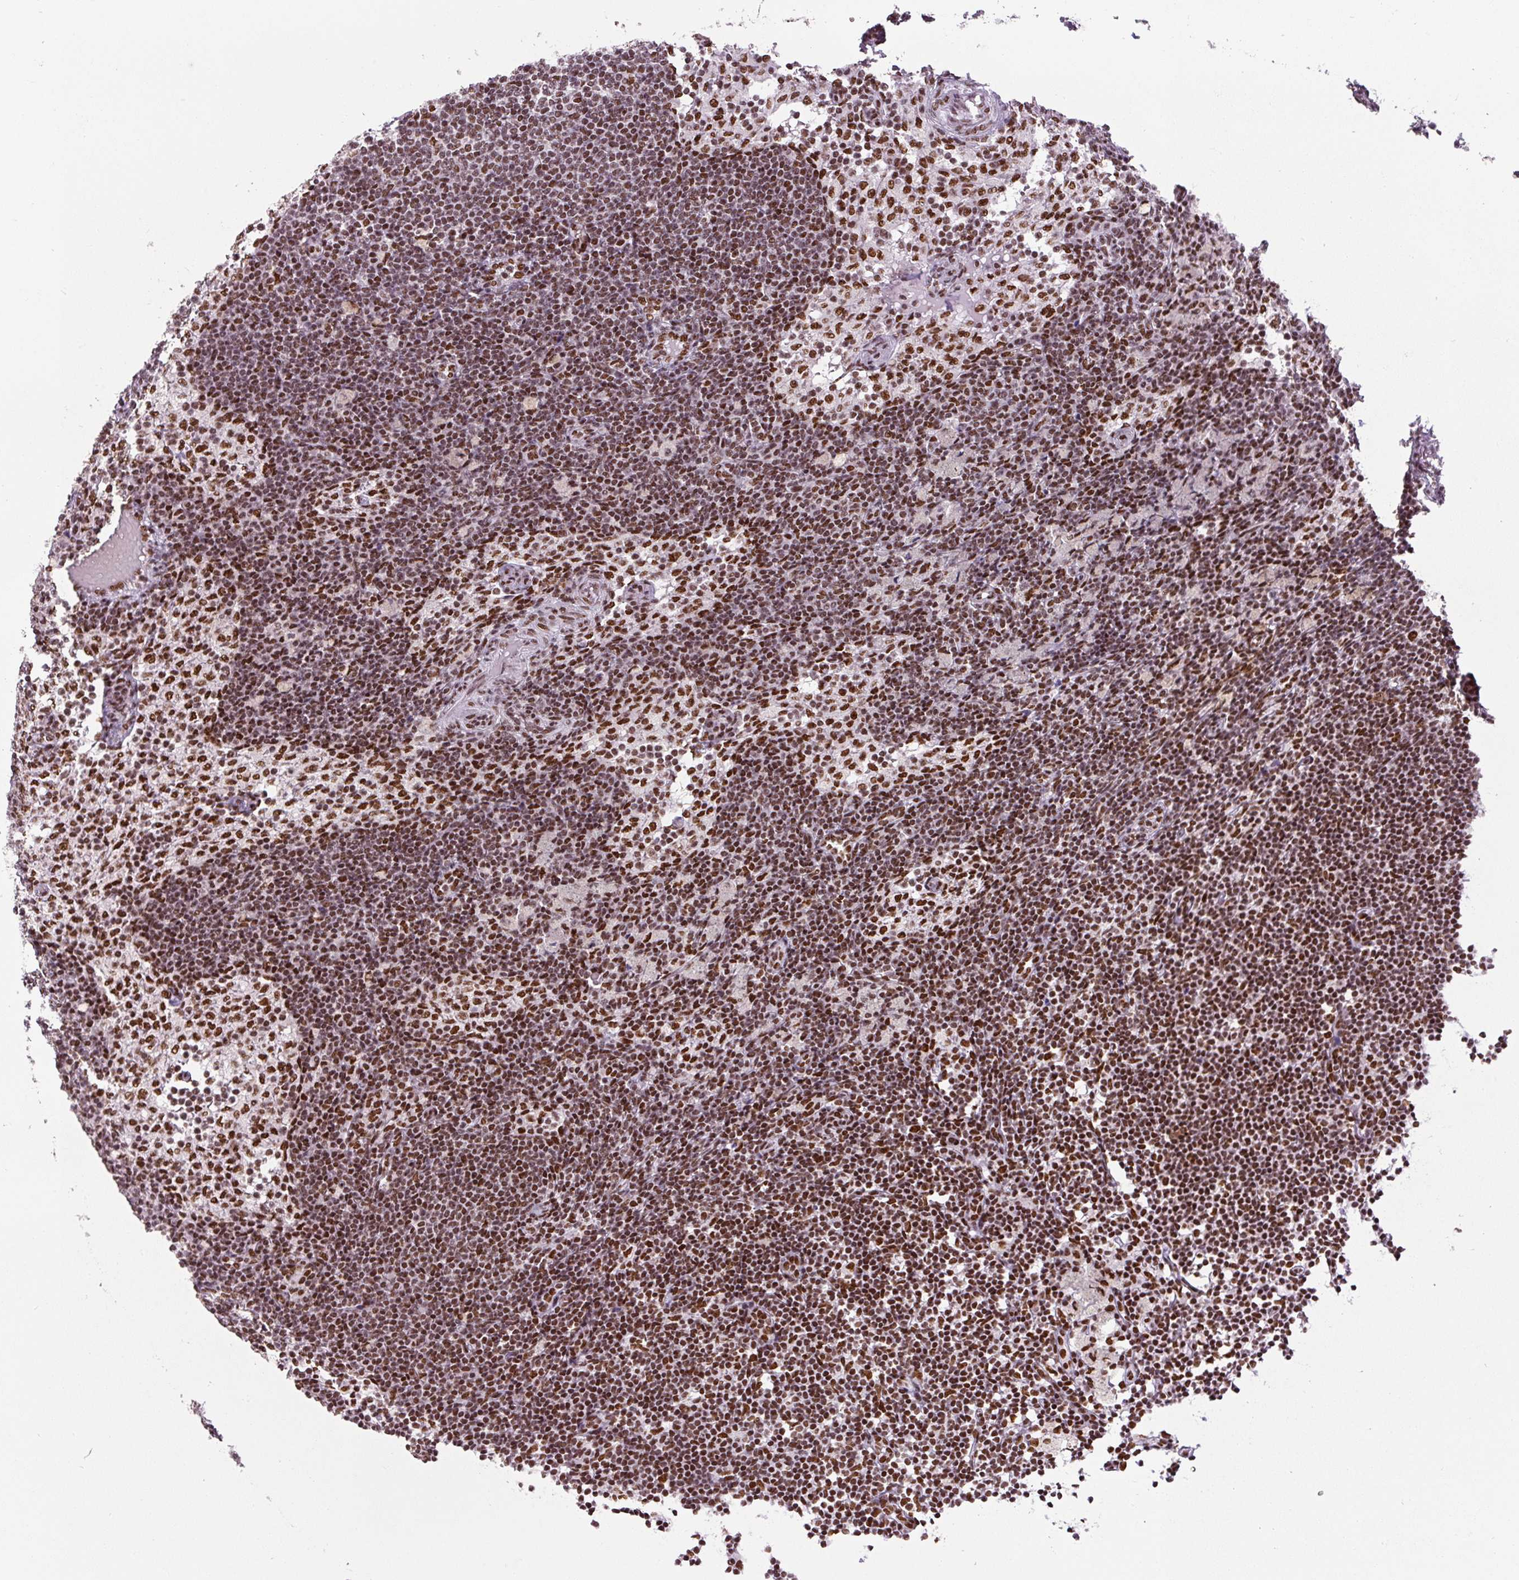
{"staining": {"intensity": "strong", "quantity": ">75%", "location": "nuclear"}, "tissue": "lymph node", "cell_type": "Germinal center cells", "image_type": "normal", "snomed": [{"axis": "morphology", "description": "Normal tissue, NOS"}, {"axis": "topography", "description": "Lymph node"}], "caption": "Protein staining of unremarkable lymph node shows strong nuclear positivity in about >75% of germinal center cells.", "gene": "FUS", "patient": {"sex": "male", "age": 49}}